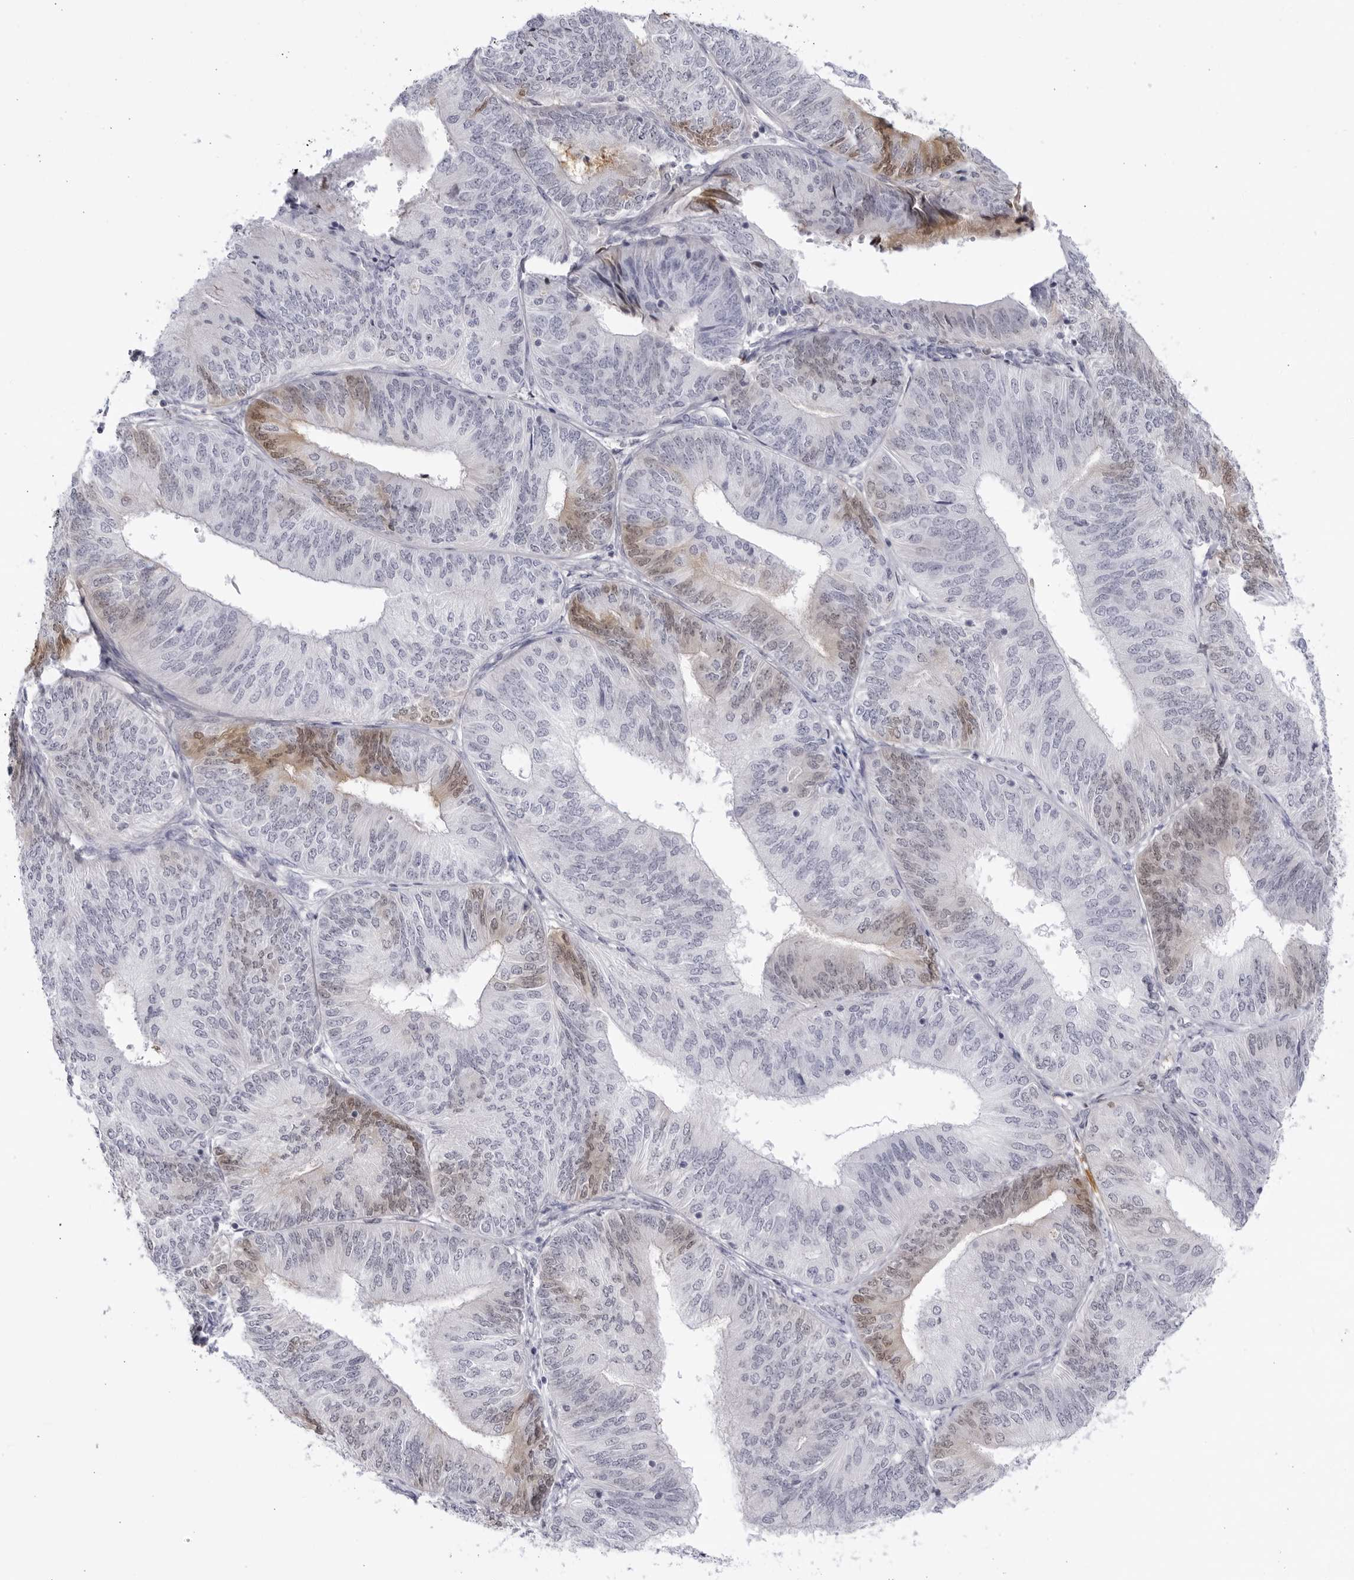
{"staining": {"intensity": "moderate", "quantity": "<25%", "location": "nuclear"}, "tissue": "endometrial cancer", "cell_type": "Tumor cells", "image_type": "cancer", "snomed": [{"axis": "morphology", "description": "Adenocarcinoma, NOS"}, {"axis": "topography", "description": "Endometrium"}], "caption": "Immunohistochemistry (DAB (3,3'-diaminobenzidine)) staining of human endometrial adenocarcinoma exhibits moderate nuclear protein staining in approximately <25% of tumor cells.", "gene": "CNBD1", "patient": {"sex": "female", "age": 58}}